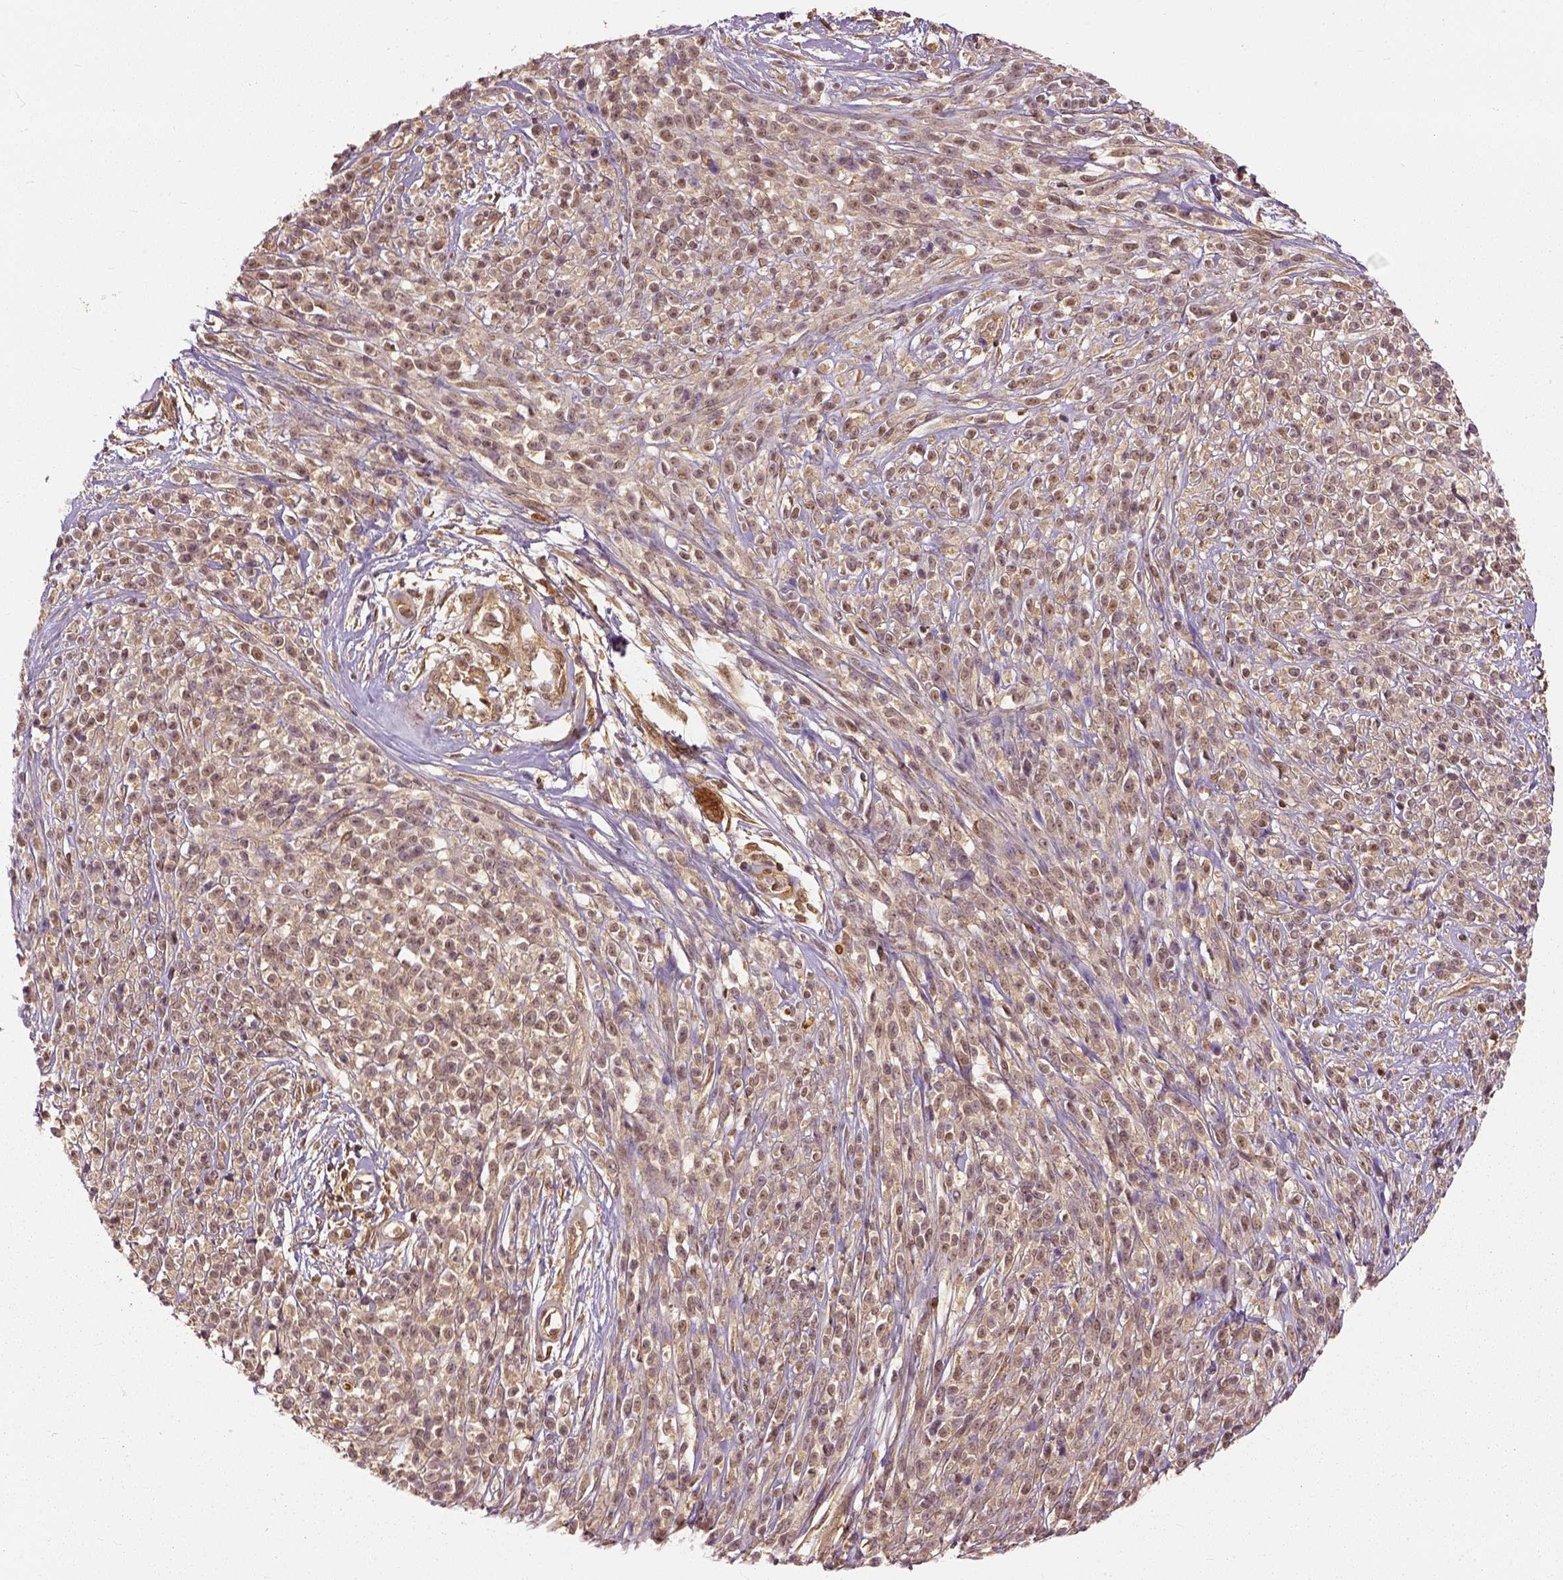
{"staining": {"intensity": "weak", "quantity": ">75%", "location": "cytoplasmic/membranous"}, "tissue": "melanoma", "cell_type": "Tumor cells", "image_type": "cancer", "snomed": [{"axis": "morphology", "description": "Malignant melanoma, NOS"}, {"axis": "topography", "description": "Skin"}, {"axis": "topography", "description": "Skin of trunk"}], "caption": "The photomicrograph shows staining of melanoma, revealing weak cytoplasmic/membranous protein expression (brown color) within tumor cells.", "gene": "GPI", "patient": {"sex": "male", "age": 74}}